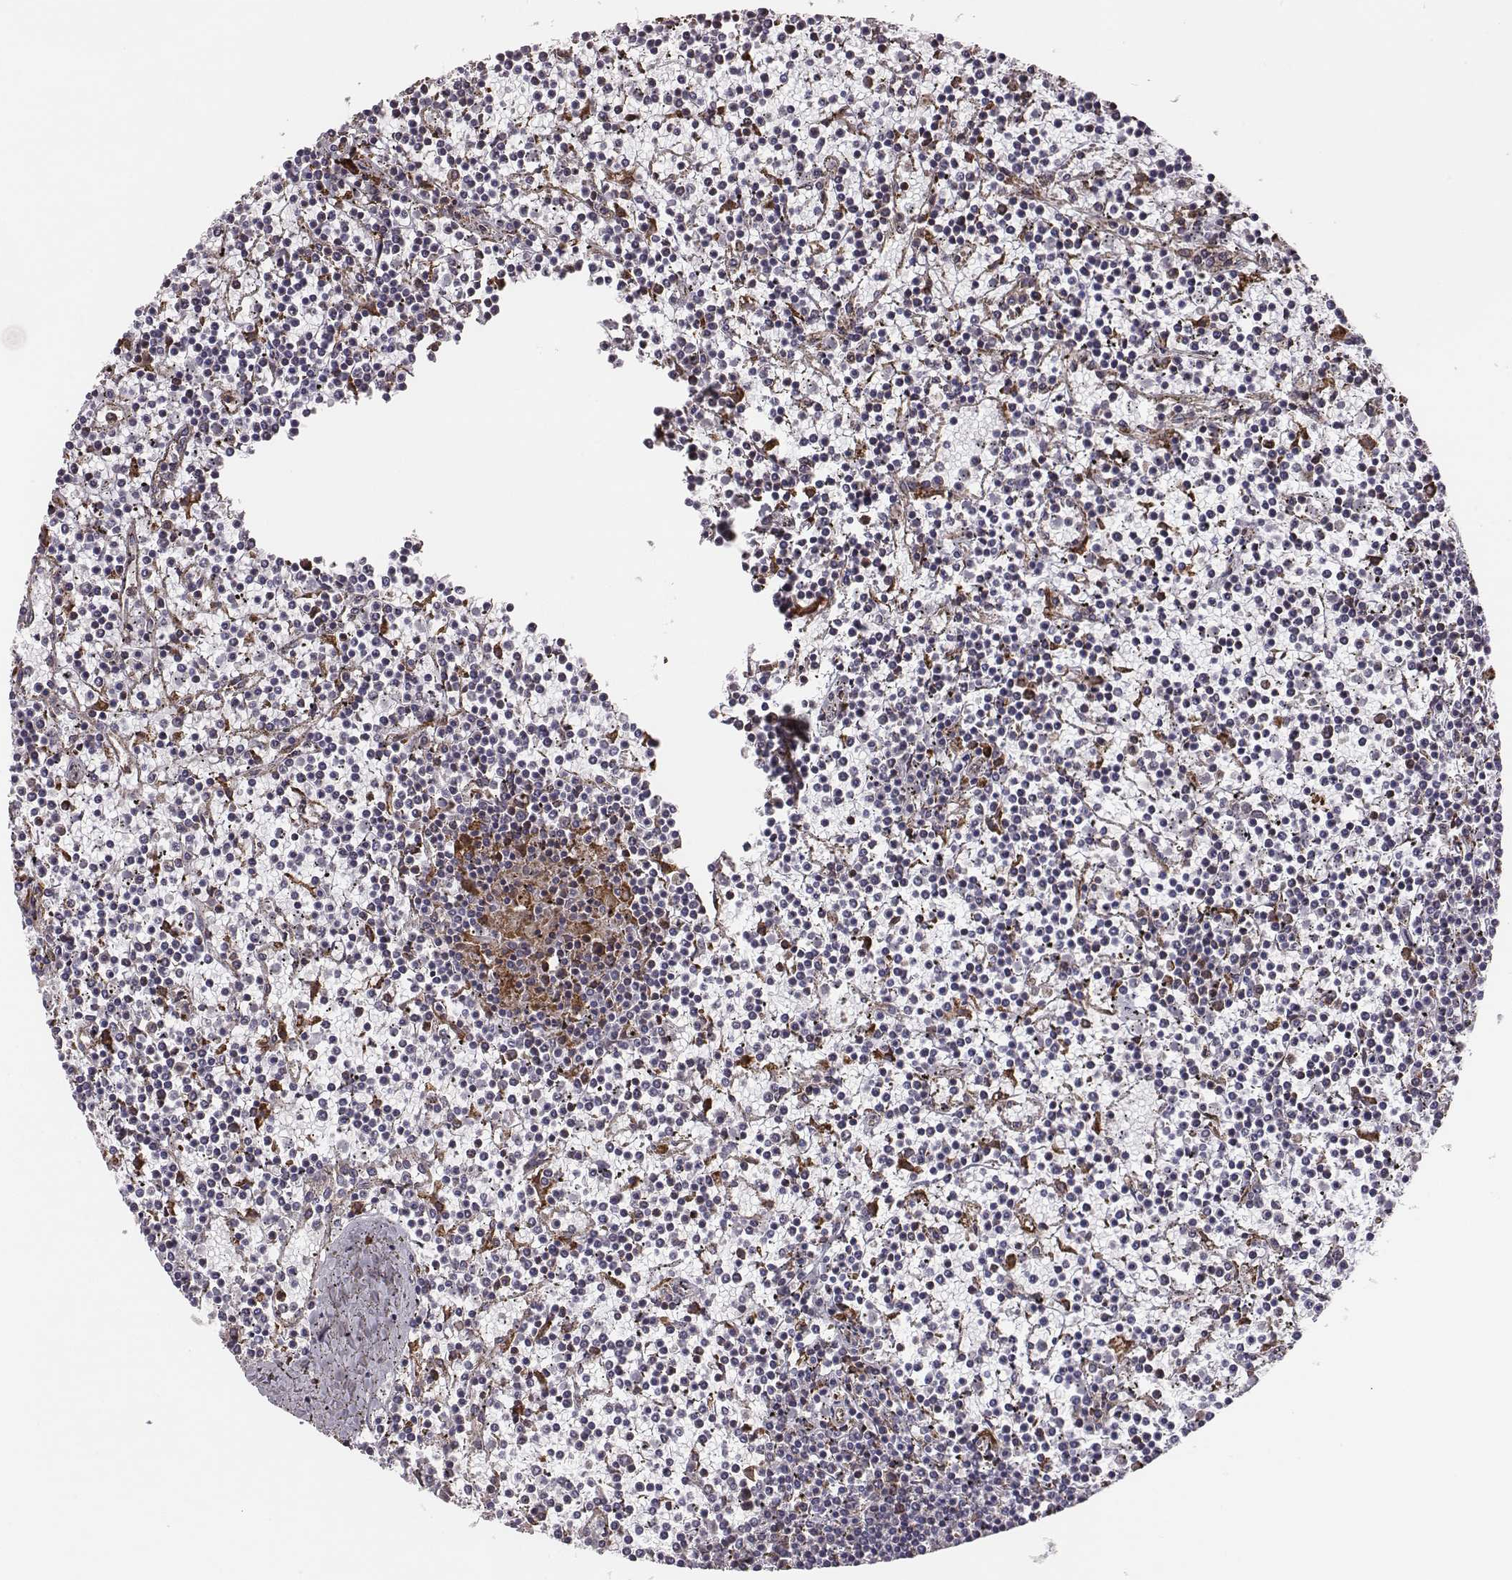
{"staining": {"intensity": "negative", "quantity": "none", "location": "none"}, "tissue": "lymphoma", "cell_type": "Tumor cells", "image_type": "cancer", "snomed": [{"axis": "morphology", "description": "Malignant lymphoma, non-Hodgkin's type, Low grade"}, {"axis": "topography", "description": "Spleen"}], "caption": "The micrograph demonstrates no staining of tumor cells in lymphoma.", "gene": "SELENOI", "patient": {"sex": "female", "age": 19}}